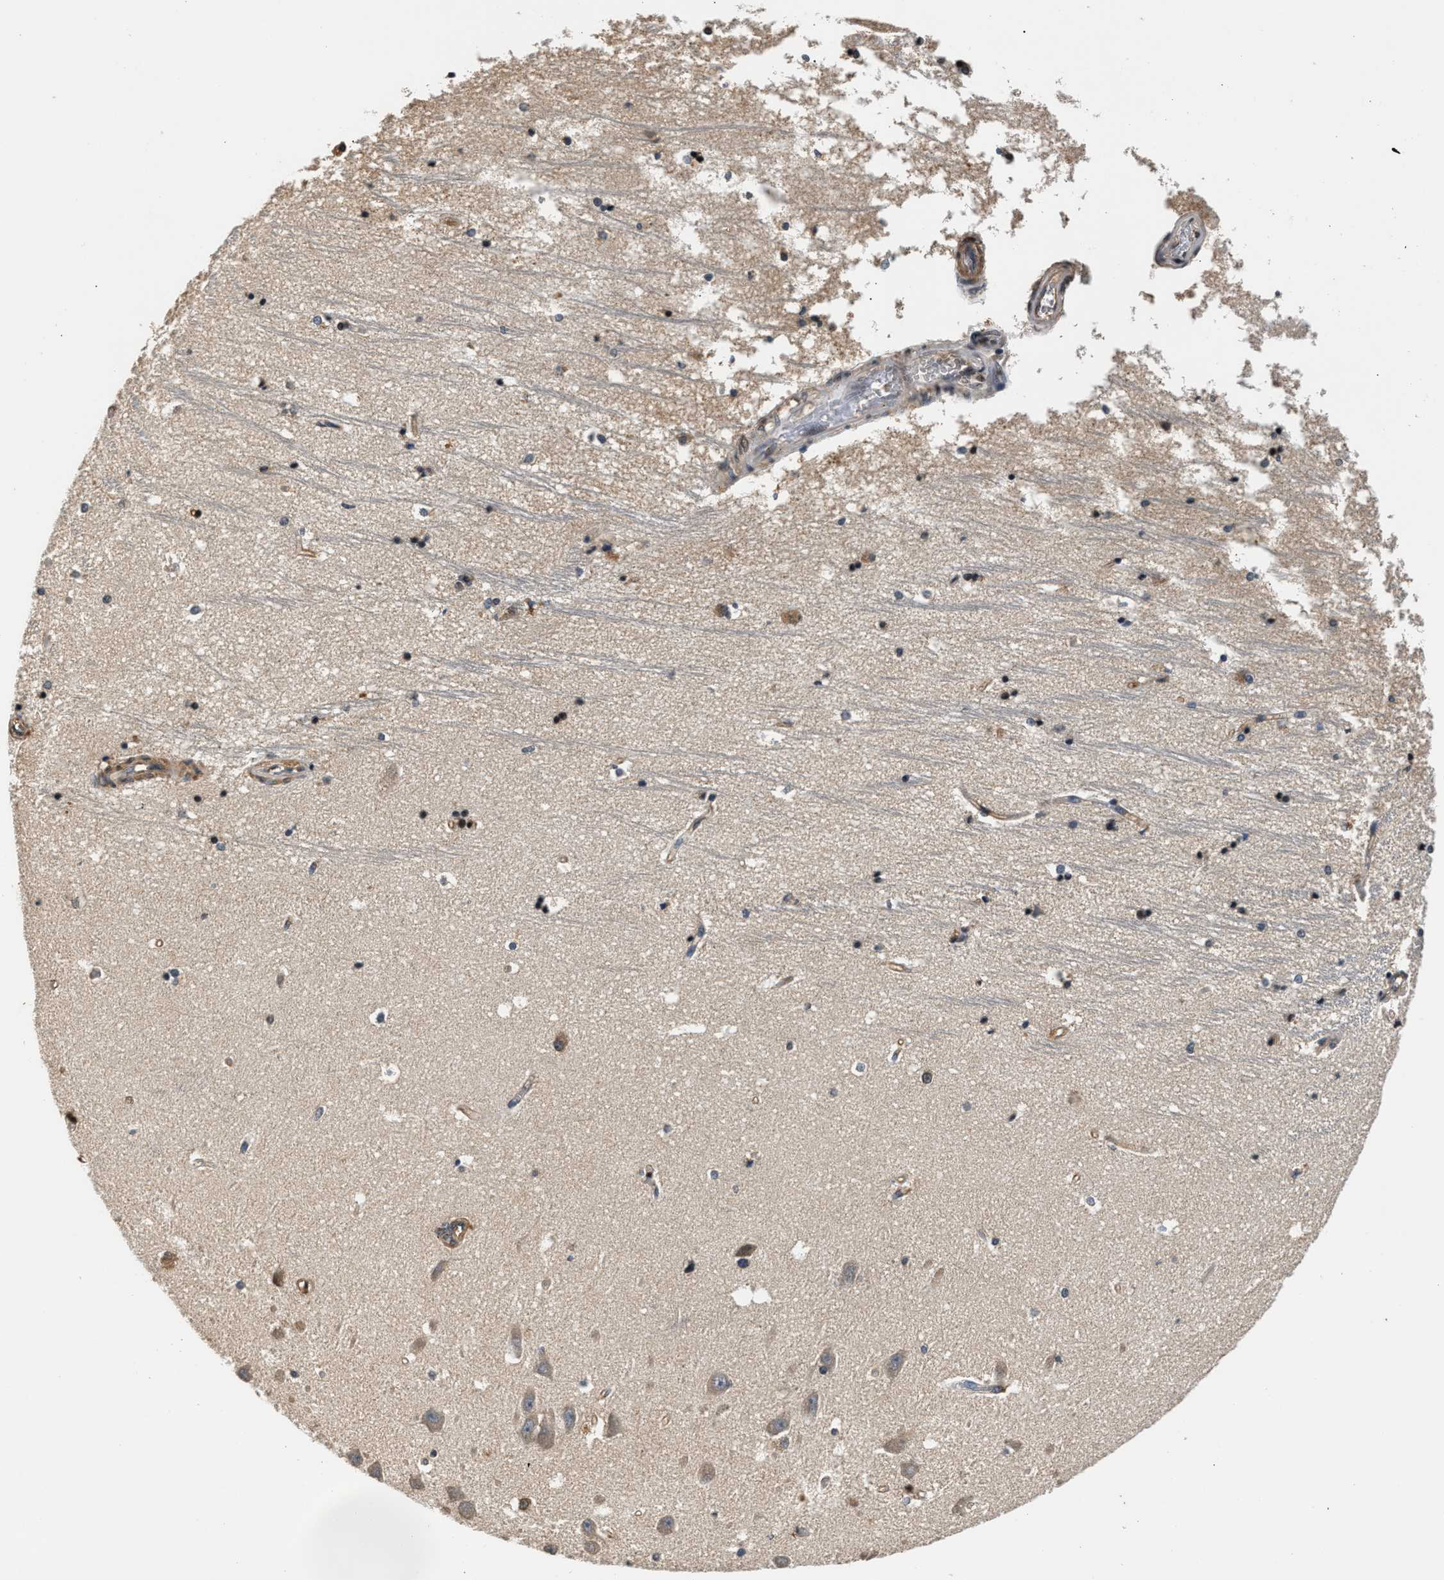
{"staining": {"intensity": "moderate", "quantity": "25%-75%", "location": "nuclear"}, "tissue": "hippocampus", "cell_type": "Glial cells", "image_type": "normal", "snomed": [{"axis": "morphology", "description": "Normal tissue, NOS"}, {"axis": "topography", "description": "Hippocampus"}], "caption": "Glial cells demonstrate moderate nuclear expression in approximately 25%-75% of cells in unremarkable hippocampus.", "gene": "RBM33", "patient": {"sex": "male", "age": 45}}